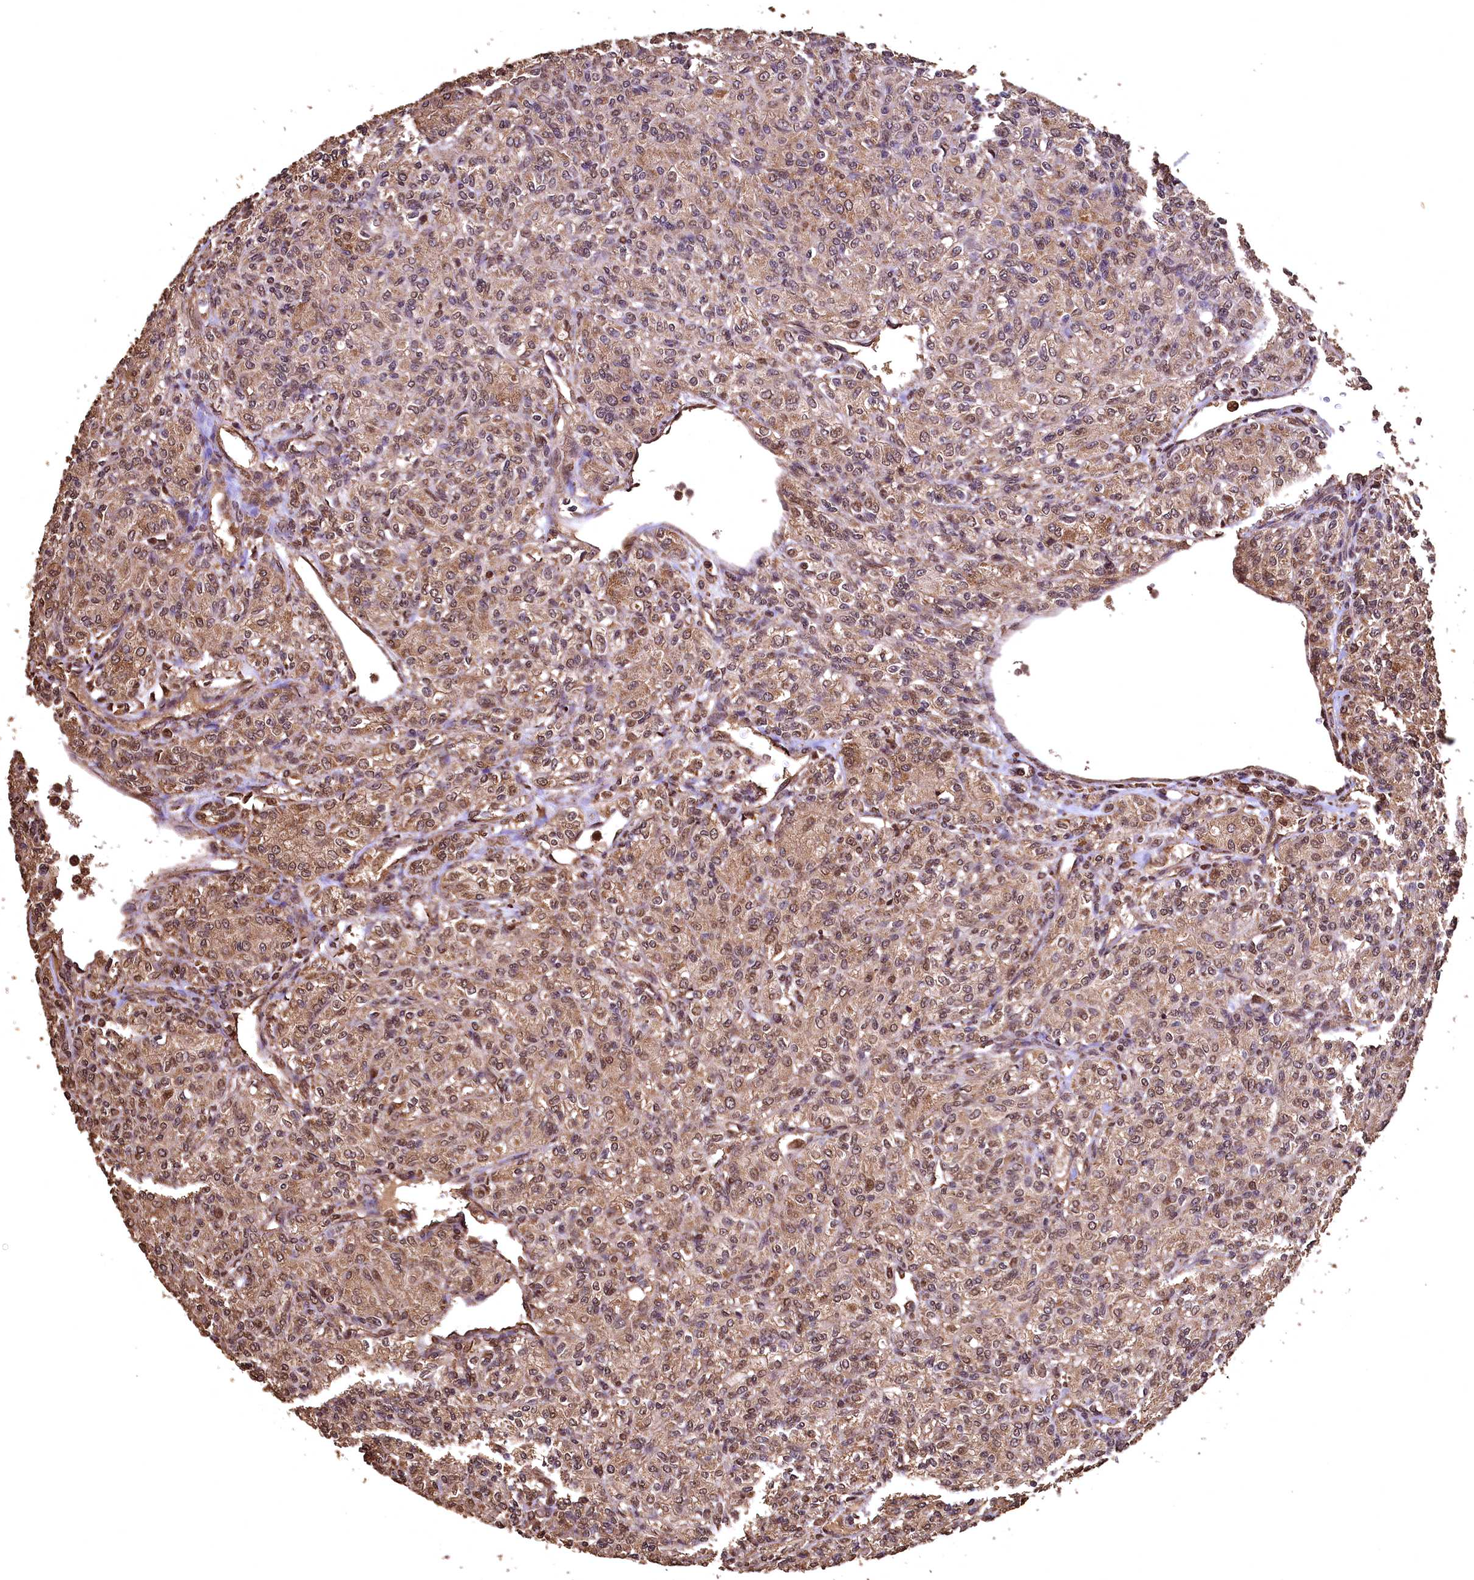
{"staining": {"intensity": "weak", "quantity": "25%-75%", "location": "cytoplasmic/membranous,nuclear"}, "tissue": "renal cancer", "cell_type": "Tumor cells", "image_type": "cancer", "snomed": [{"axis": "morphology", "description": "Adenocarcinoma, NOS"}, {"axis": "topography", "description": "Kidney"}], "caption": "Renal cancer (adenocarcinoma) stained with DAB immunohistochemistry demonstrates low levels of weak cytoplasmic/membranous and nuclear expression in approximately 25%-75% of tumor cells. (brown staining indicates protein expression, while blue staining denotes nuclei).", "gene": "CEP57L1", "patient": {"sex": "male", "age": 77}}